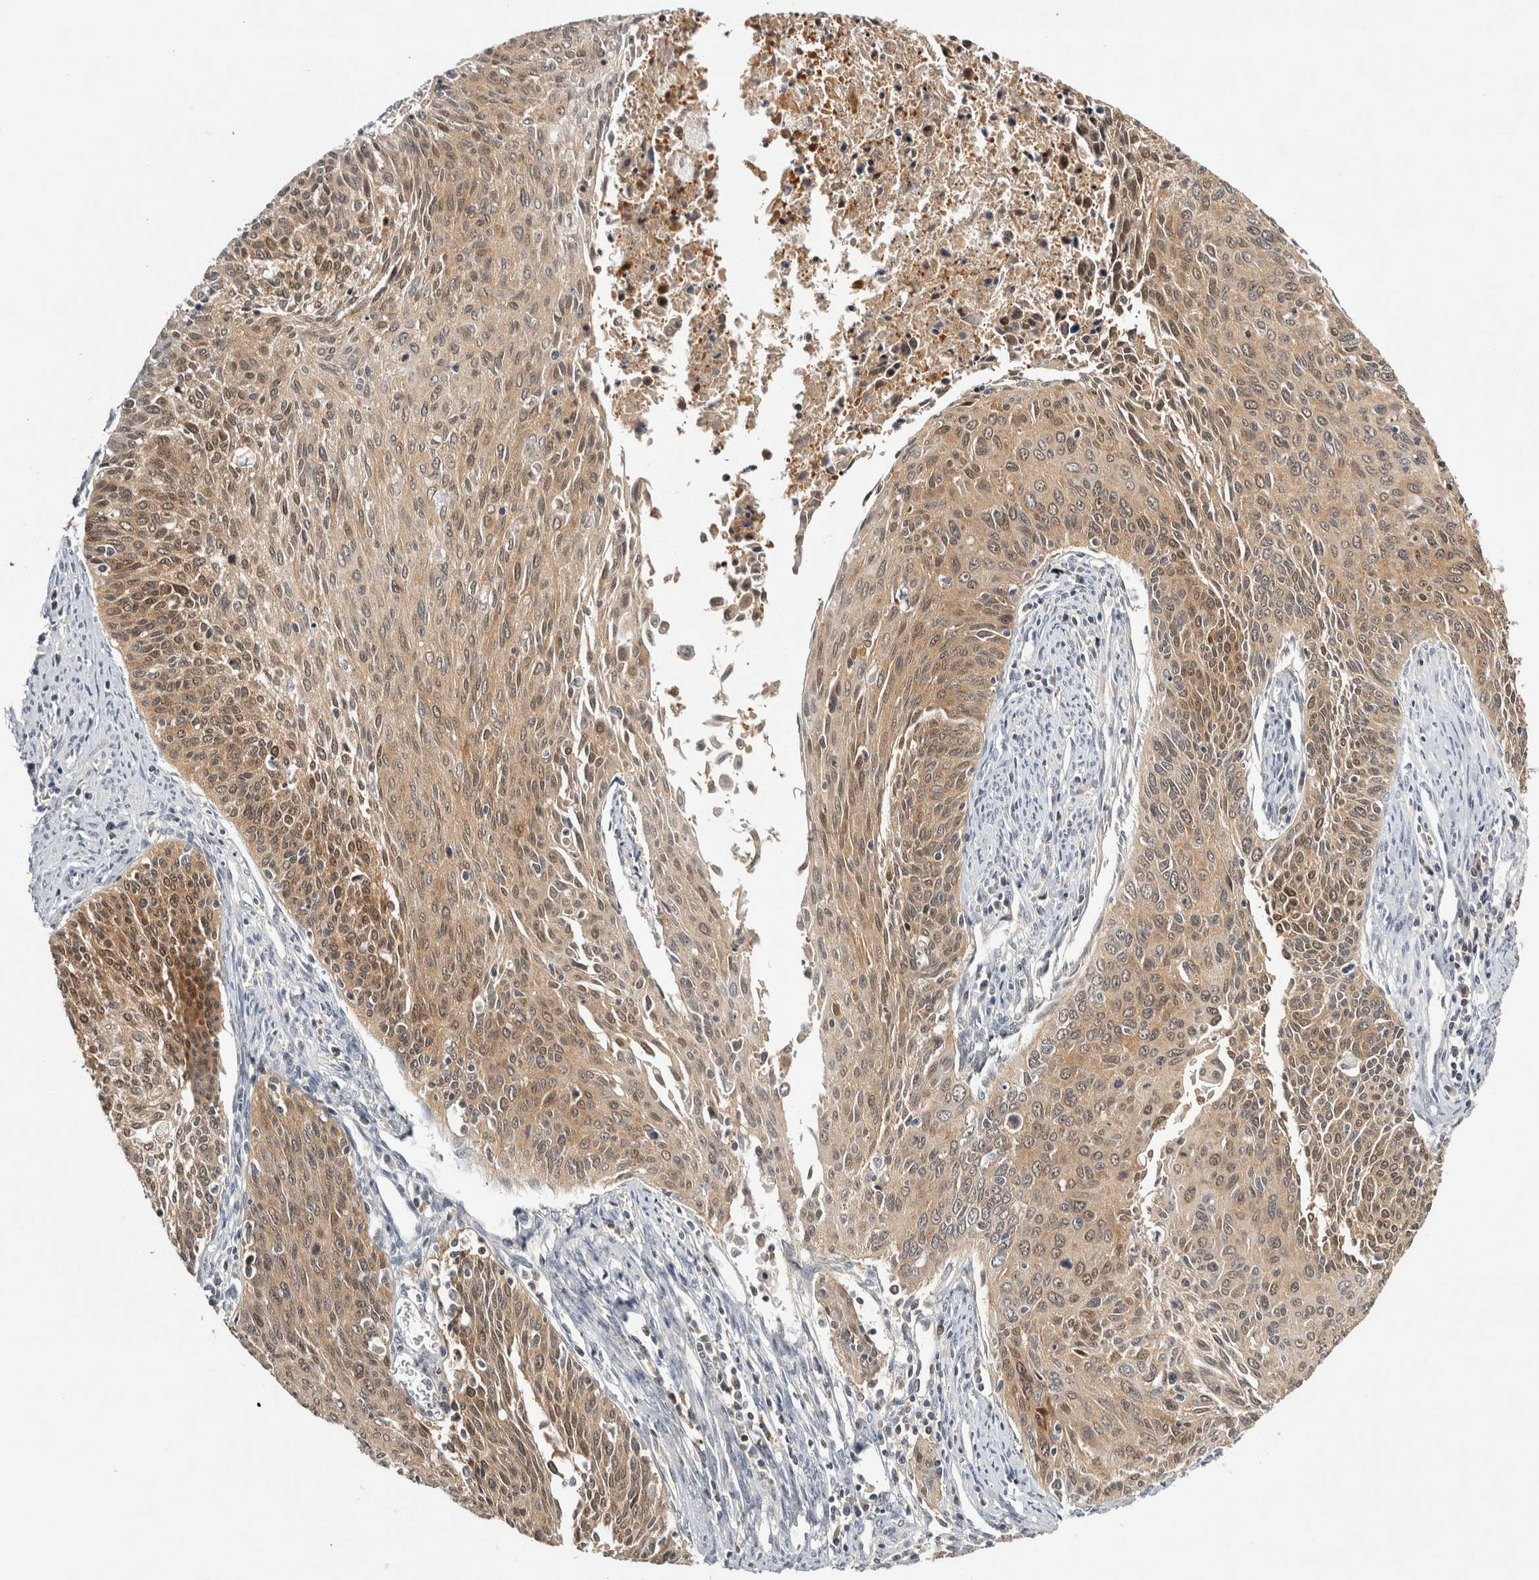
{"staining": {"intensity": "moderate", "quantity": ">75%", "location": "cytoplasmic/membranous,nuclear"}, "tissue": "cervical cancer", "cell_type": "Tumor cells", "image_type": "cancer", "snomed": [{"axis": "morphology", "description": "Squamous cell carcinoma, NOS"}, {"axis": "topography", "description": "Cervix"}], "caption": "Immunohistochemistry (DAB (3,3'-diaminobenzidine)) staining of cervical cancer (squamous cell carcinoma) displays moderate cytoplasmic/membranous and nuclear protein staining in approximately >75% of tumor cells. (DAB IHC with brightfield microscopy, high magnification).", "gene": "ACAT2", "patient": {"sex": "female", "age": 55}}